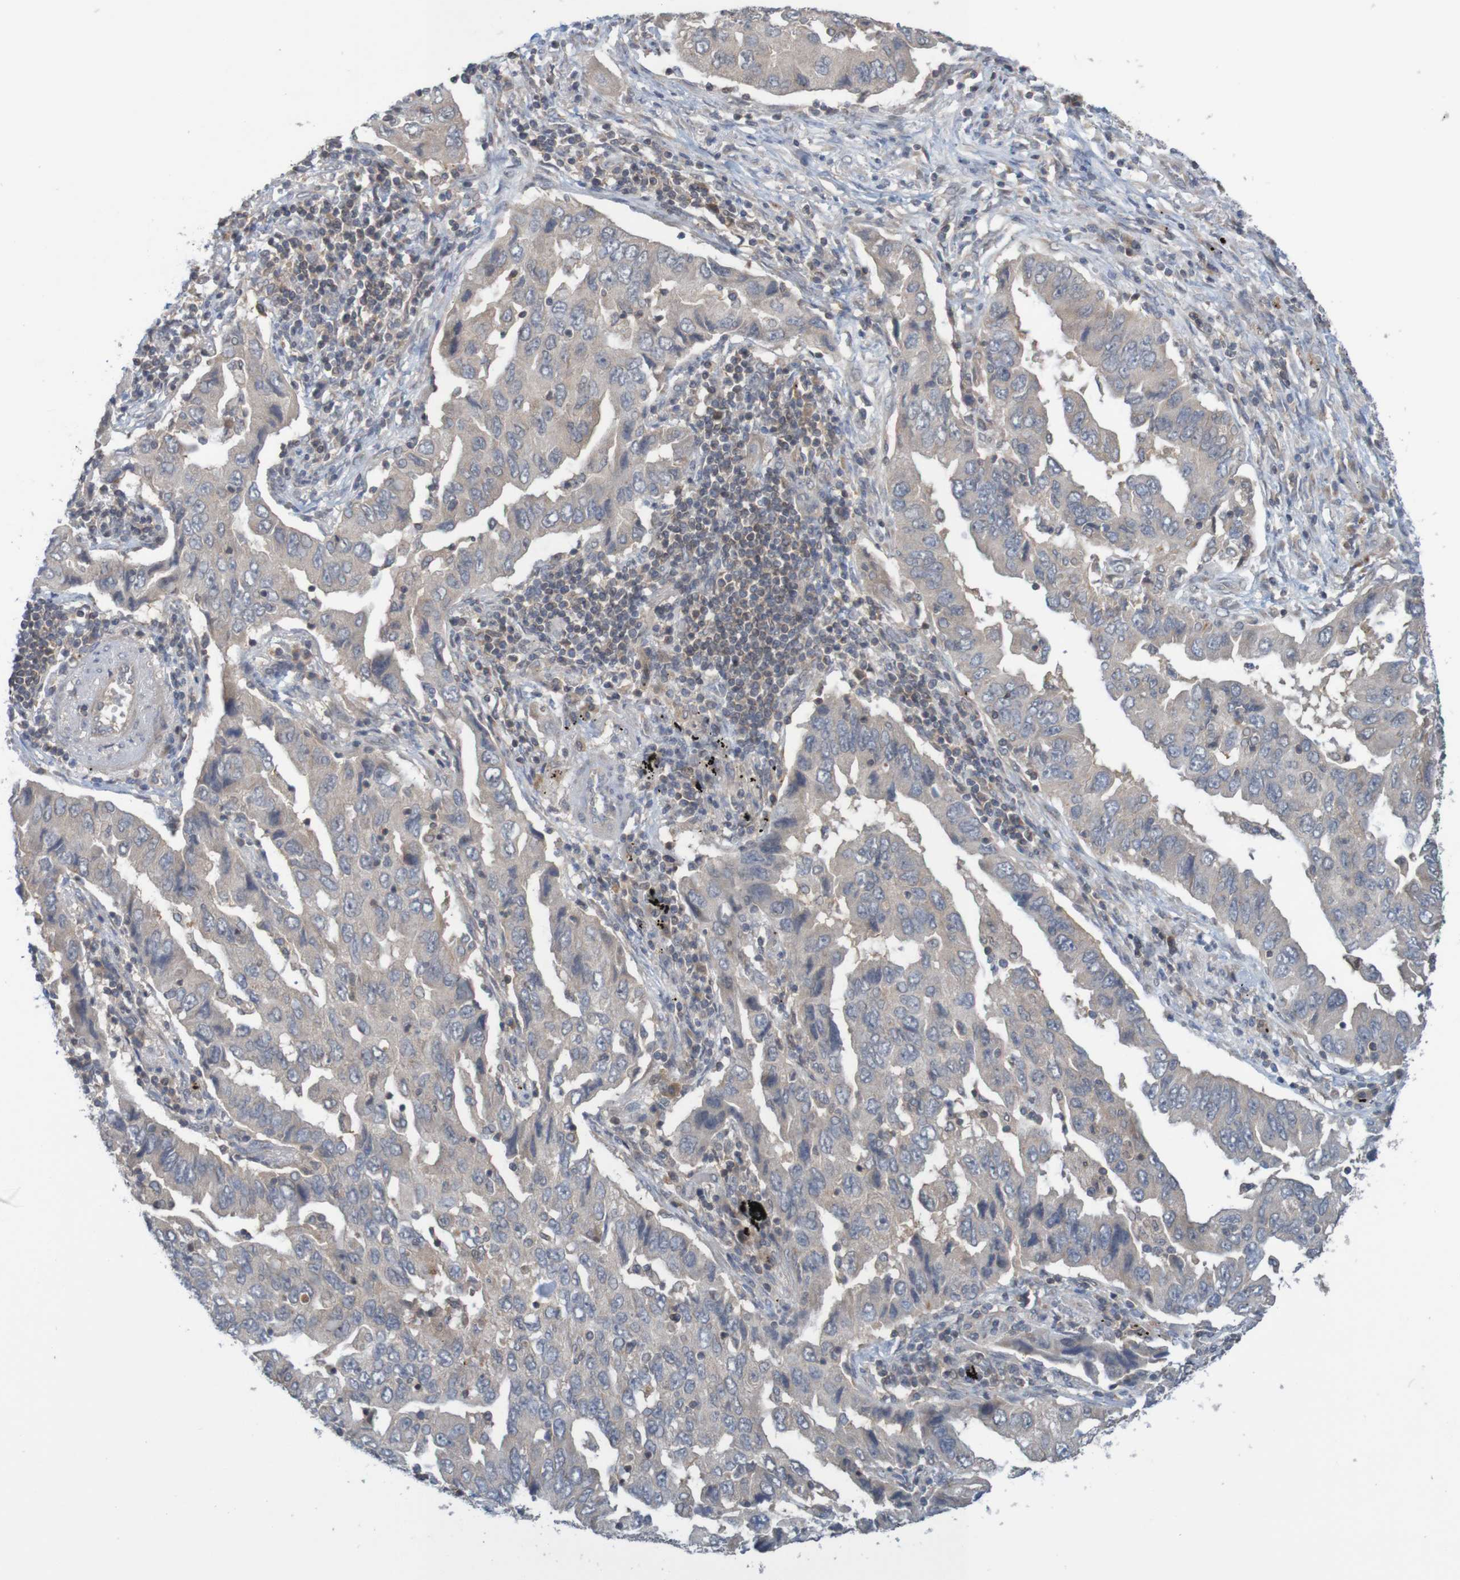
{"staining": {"intensity": "negative", "quantity": "none", "location": "none"}, "tissue": "lung cancer", "cell_type": "Tumor cells", "image_type": "cancer", "snomed": [{"axis": "morphology", "description": "Adenocarcinoma, NOS"}, {"axis": "topography", "description": "Lung"}], "caption": "Lung cancer (adenocarcinoma) was stained to show a protein in brown. There is no significant positivity in tumor cells.", "gene": "ANKK1", "patient": {"sex": "female", "age": 65}}